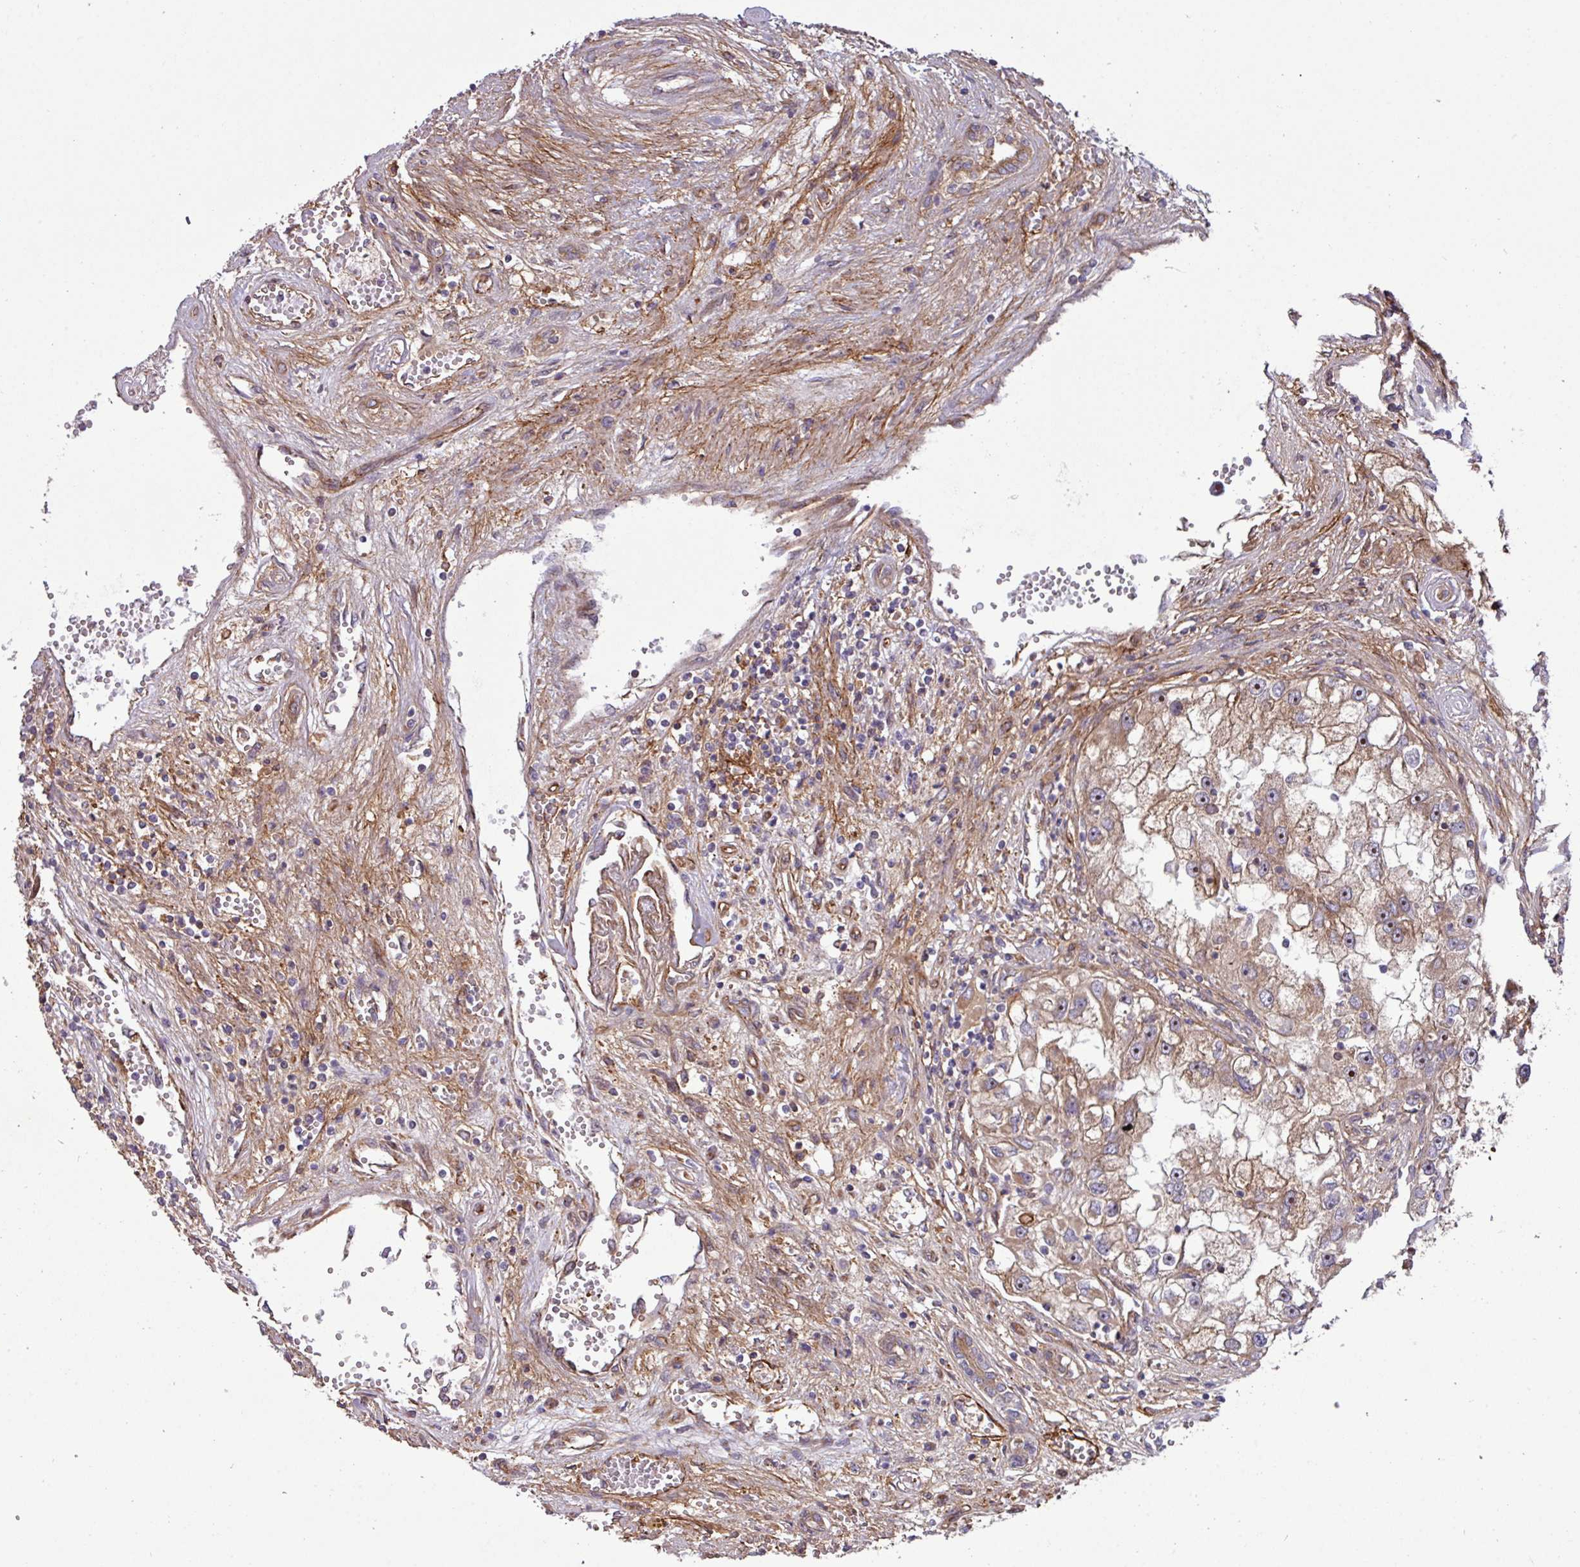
{"staining": {"intensity": "moderate", "quantity": ">75%", "location": "cytoplasmic/membranous"}, "tissue": "renal cancer", "cell_type": "Tumor cells", "image_type": "cancer", "snomed": [{"axis": "morphology", "description": "Adenocarcinoma, NOS"}, {"axis": "topography", "description": "Kidney"}], "caption": "Protein staining by immunohistochemistry reveals moderate cytoplasmic/membranous positivity in about >75% of tumor cells in renal cancer. The staining was performed using DAB (3,3'-diaminobenzidine) to visualize the protein expression in brown, while the nuclei were stained in blue with hematoxylin (Magnification: 20x).", "gene": "ZNF300", "patient": {"sex": "male", "age": 63}}